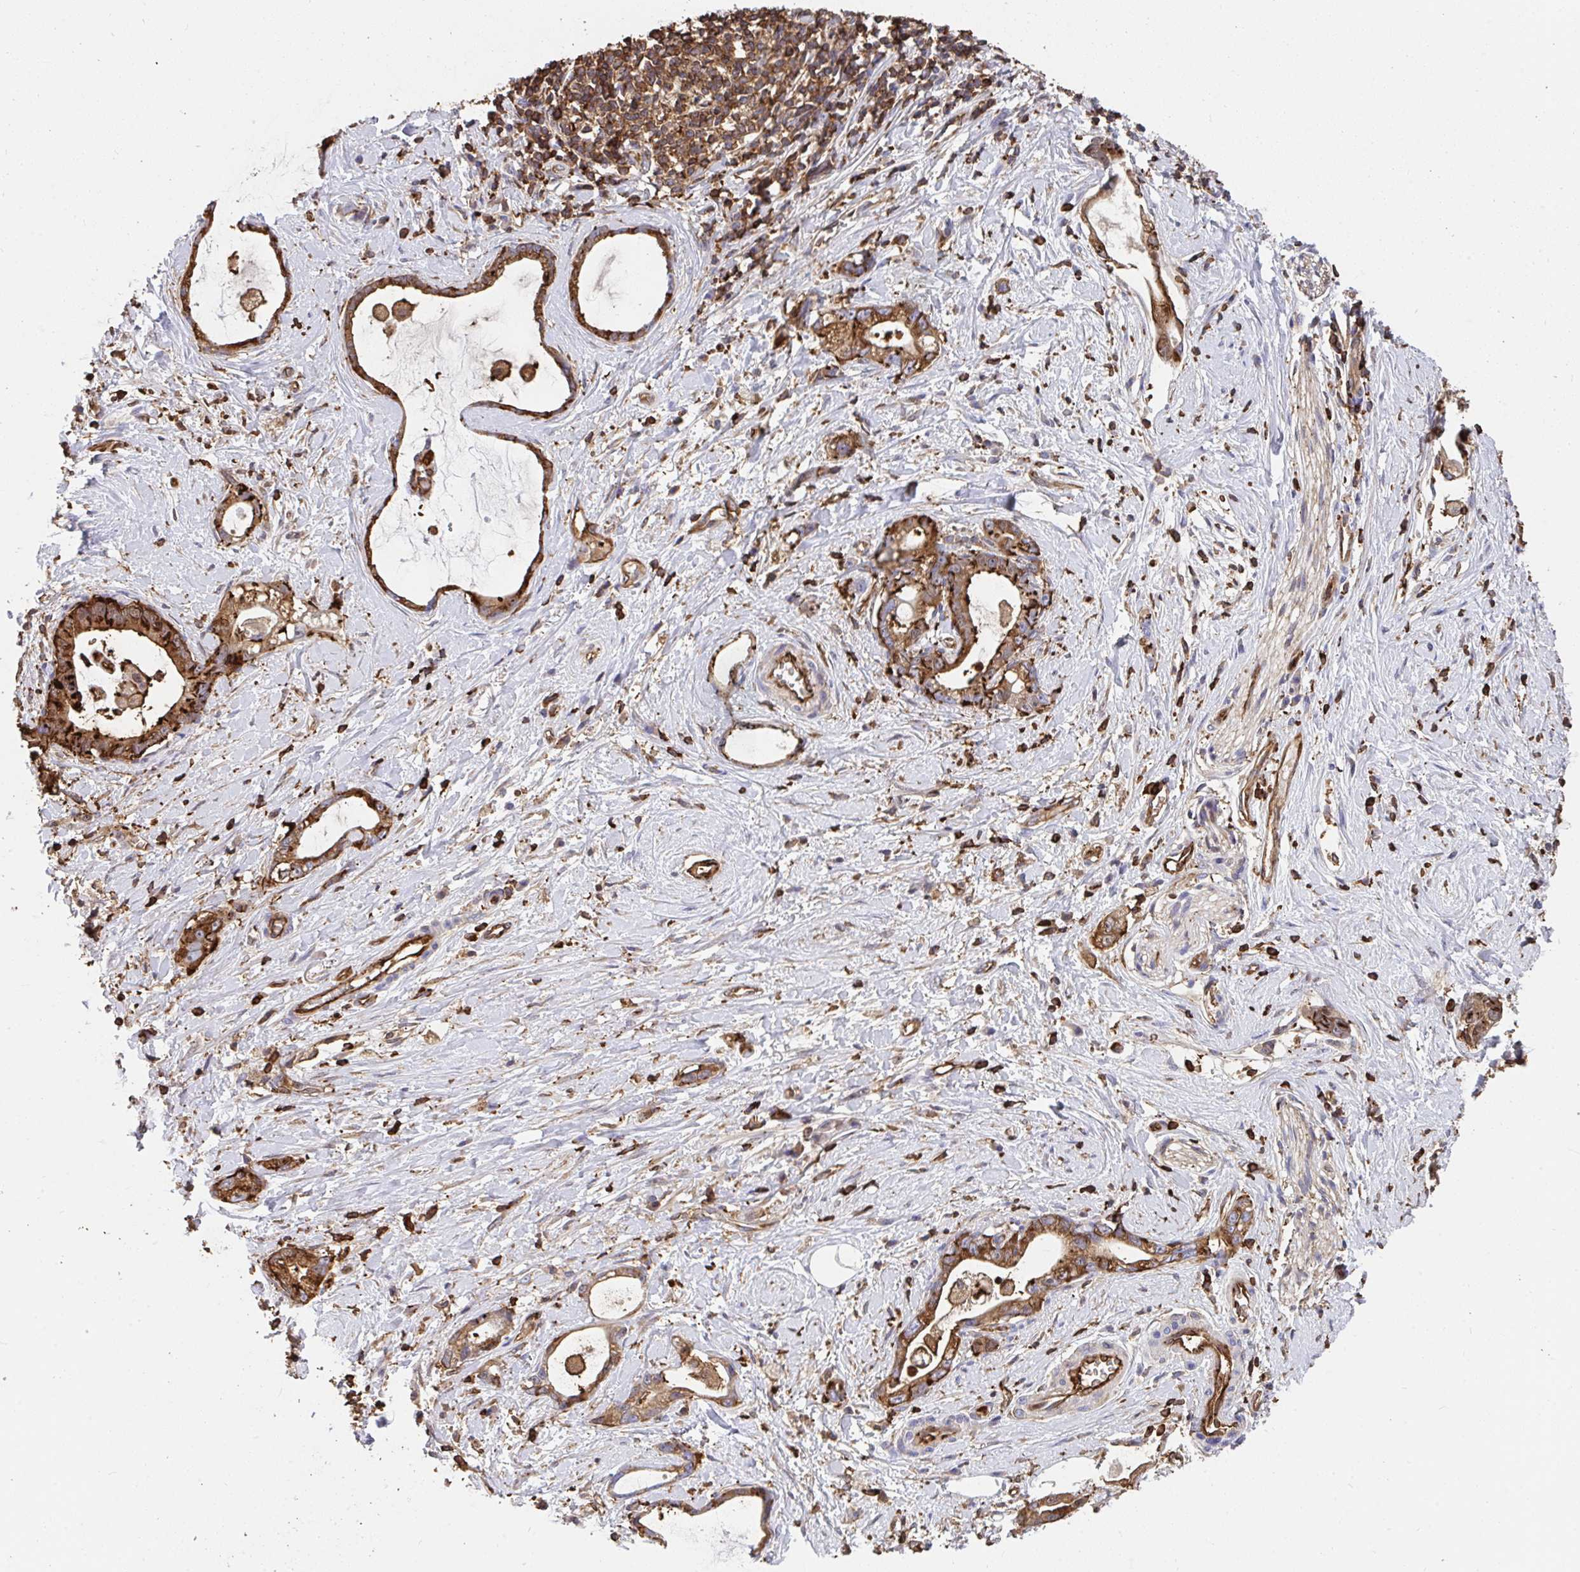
{"staining": {"intensity": "strong", "quantity": ">75%", "location": "cytoplasmic/membranous"}, "tissue": "stomach cancer", "cell_type": "Tumor cells", "image_type": "cancer", "snomed": [{"axis": "morphology", "description": "Adenocarcinoma, NOS"}, {"axis": "topography", "description": "Stomach"}], "caption": "Immunohistochemical staining of human adenocarcinoma (stomach) exhibits high levels of strong cytoplasmic/membranous protein positivity in approximately >75% of tumor cells.", "gene": "CFL1", "patient": {"sex": "male", "age": 55}}